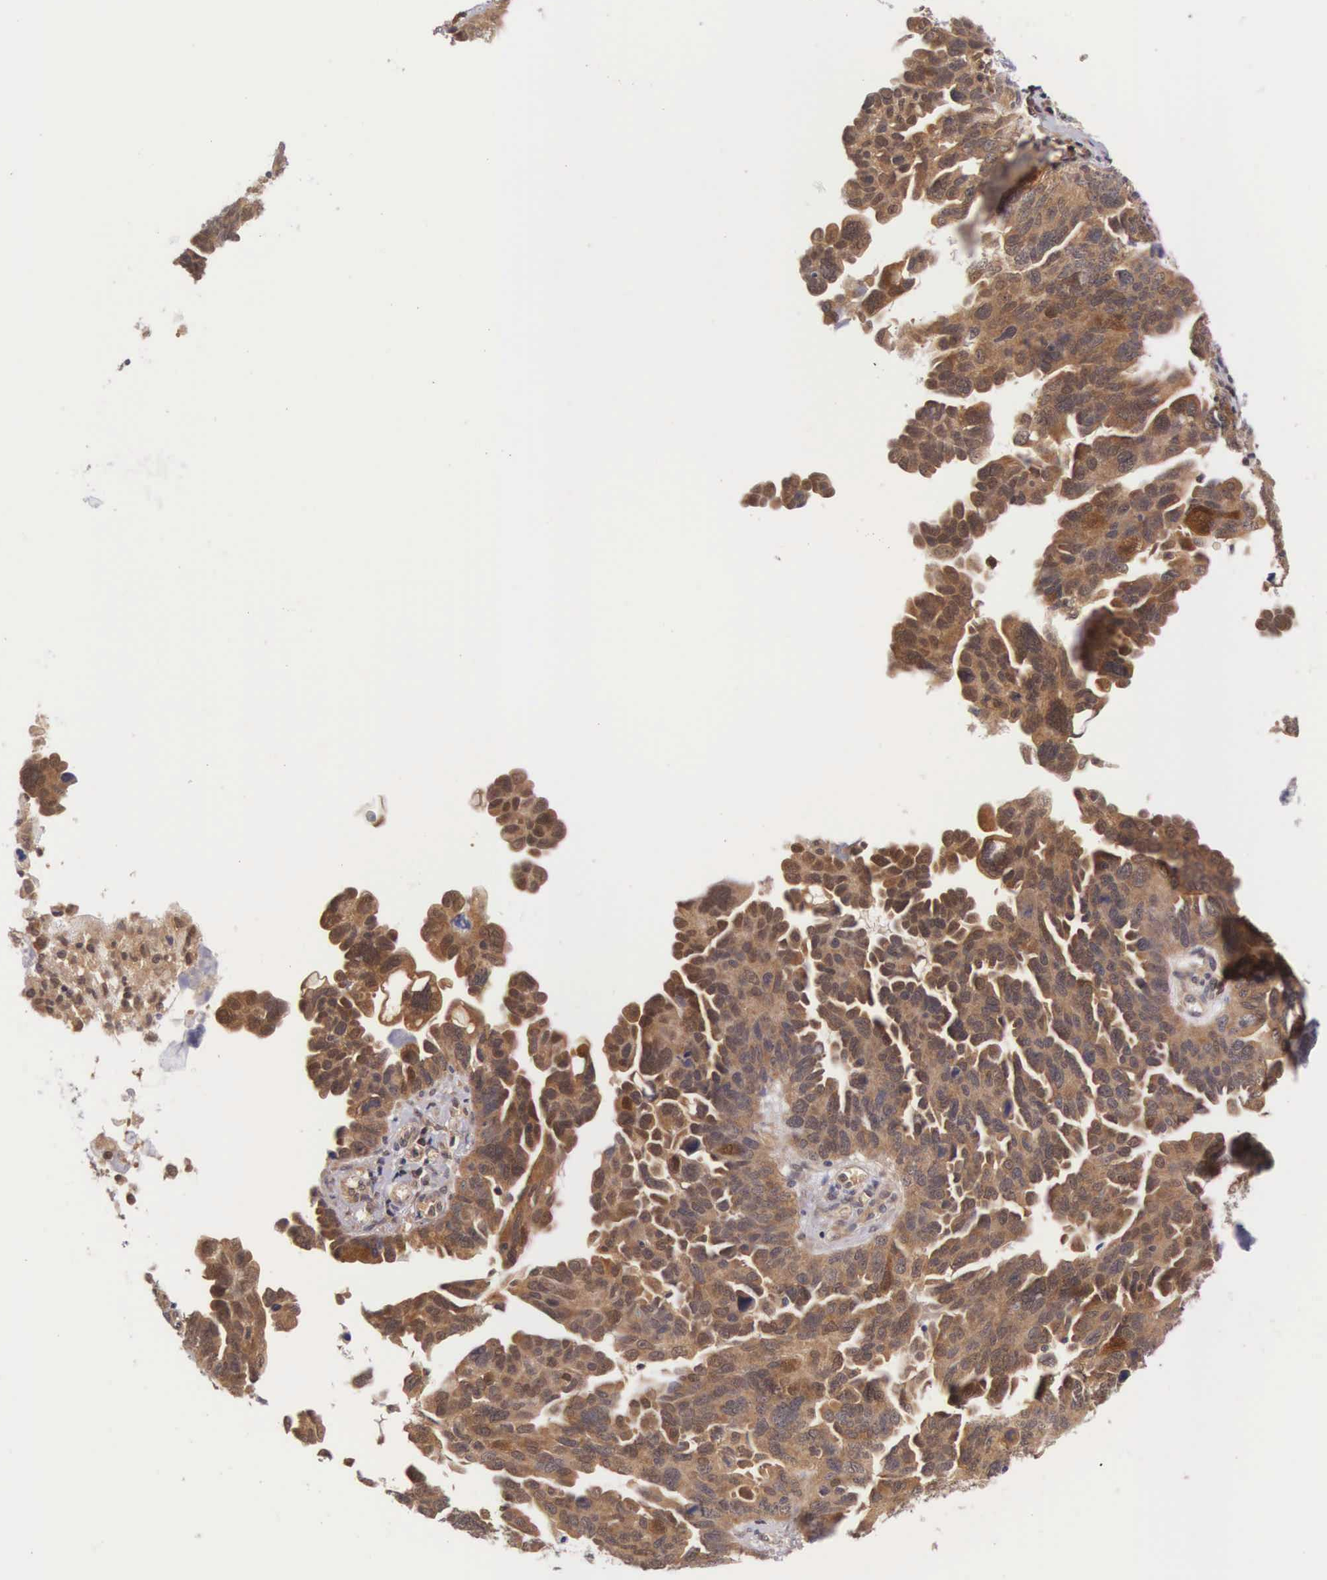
{"staining": {"intensity": "strong", "quantity": ">75%", "location": "cytoplasmic/membranous"}, "tissue": "ovarian cancer", "cell_type": "Tumor cells", "image_type": "cancer", "snomed": [{"axis": "morphology", "description": "Cystadenocarcinoma, serous, NOS"}, {"axis": "topography", "description": "Ovary"}], "caption": "A high amount of strong cytoplasmic/membranous positivity is identified in approximately >75% of tumor cells in serous cystadenocarcinoma (ovarian) tissue.", "gene": "IGBP1", "patient": {"sex": "female", "age": 64}}